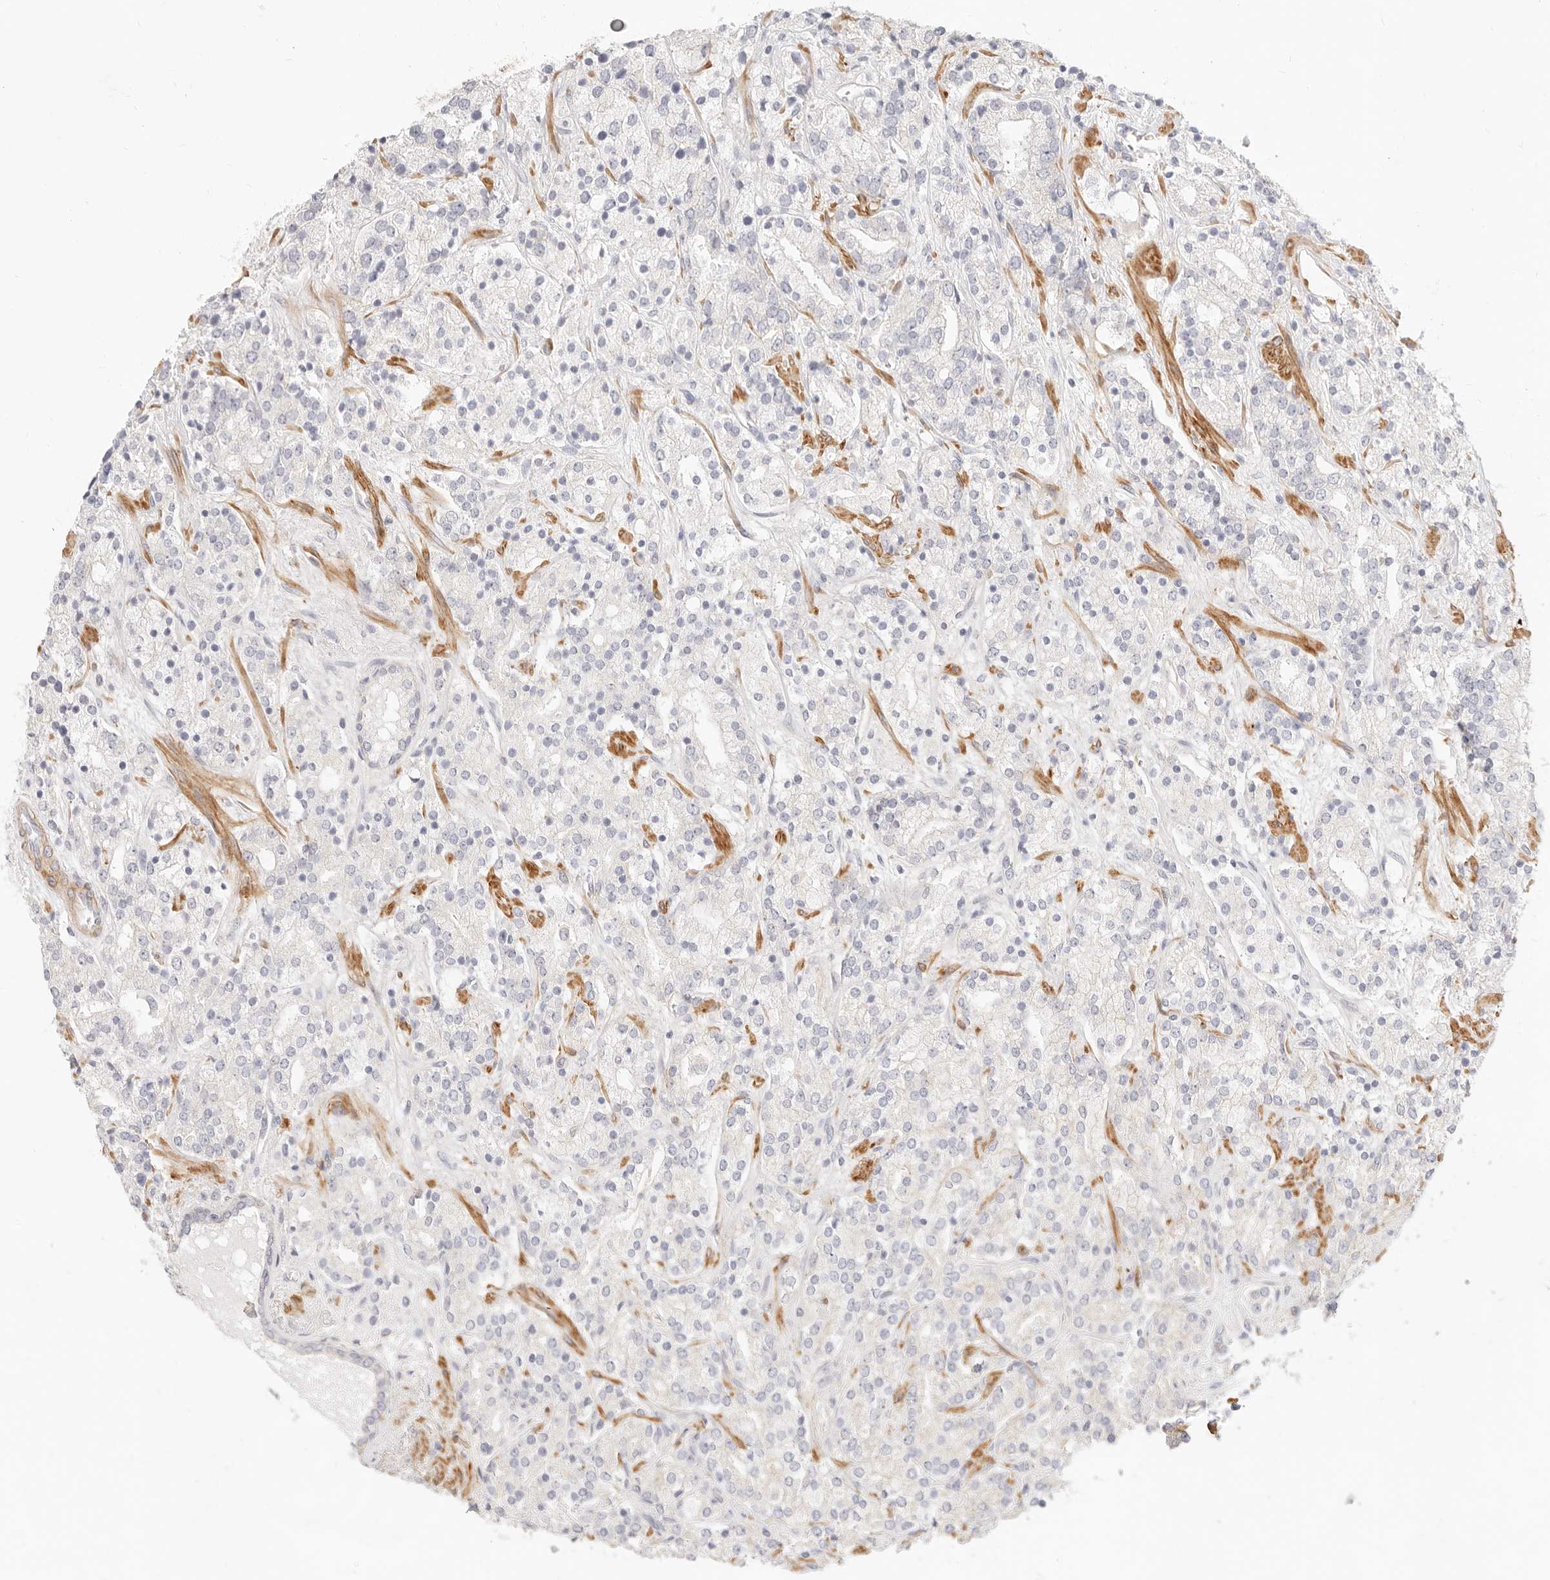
{"staining": {"intensity": "negative", "quantity": "none", "location": "none"}, "tissue": "prostate cancer", "cell_type": "Tumor cells", "image_type": "cancer", "snomed": [{"axis": "morphology", "description": "Adenocarcinoma, High grade"}, {"axis": "topography", "description": "Prostate"}], "caption": "High magnification brightfield microscopy of prostate adenocarcinoma (high-grade) stained with DAB (brown) and counterstained with hematoxylin (blue): tumor cells show no significant staining.", "gene": "UBXN10", "patient": {"sex": "male", "age": 71}}